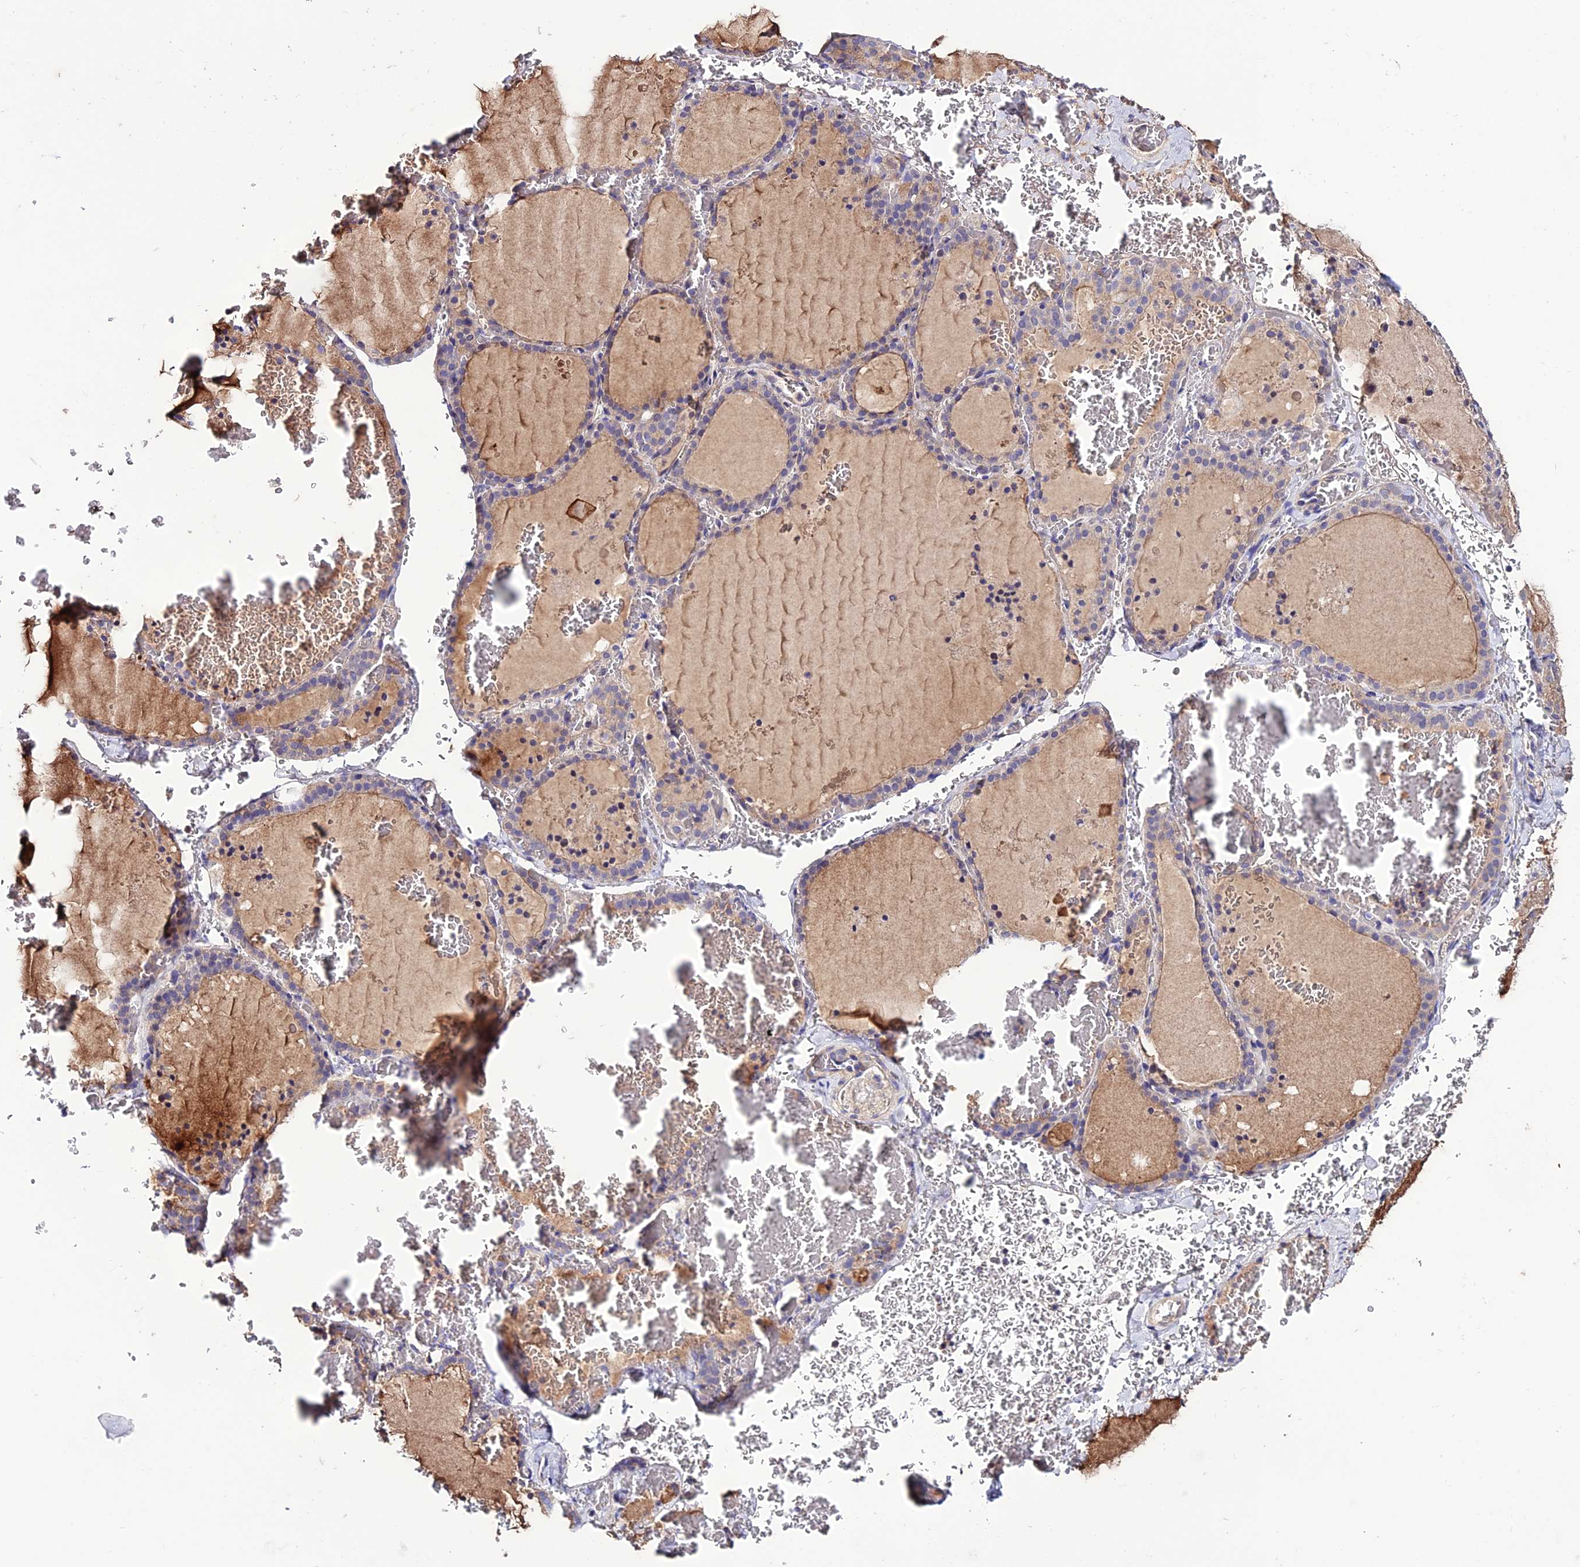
{"staining": {"intensity": "weak", "quantity": "<25%", "location": "cytoplasmic/membranous"}, "tissue": "thyroid gland", "cell_type": "Glandular cells", "image_type": "normal", "snomed": [{"axis": "morphology", "description": "Normal tissue, NOS"}, {"axis": "topography", "description": "Thyroid gland"}], "caption": "Immunohistochemistry (IHC) of normal thyroid gland shows no staining in glandular cells. Brightfield microscopy of IHC stained with DAB (brown) and hematoxylin (blue), captured at high magnification.", "gene": "BRME1", "patient": {"sex": "female", "age": 39}}